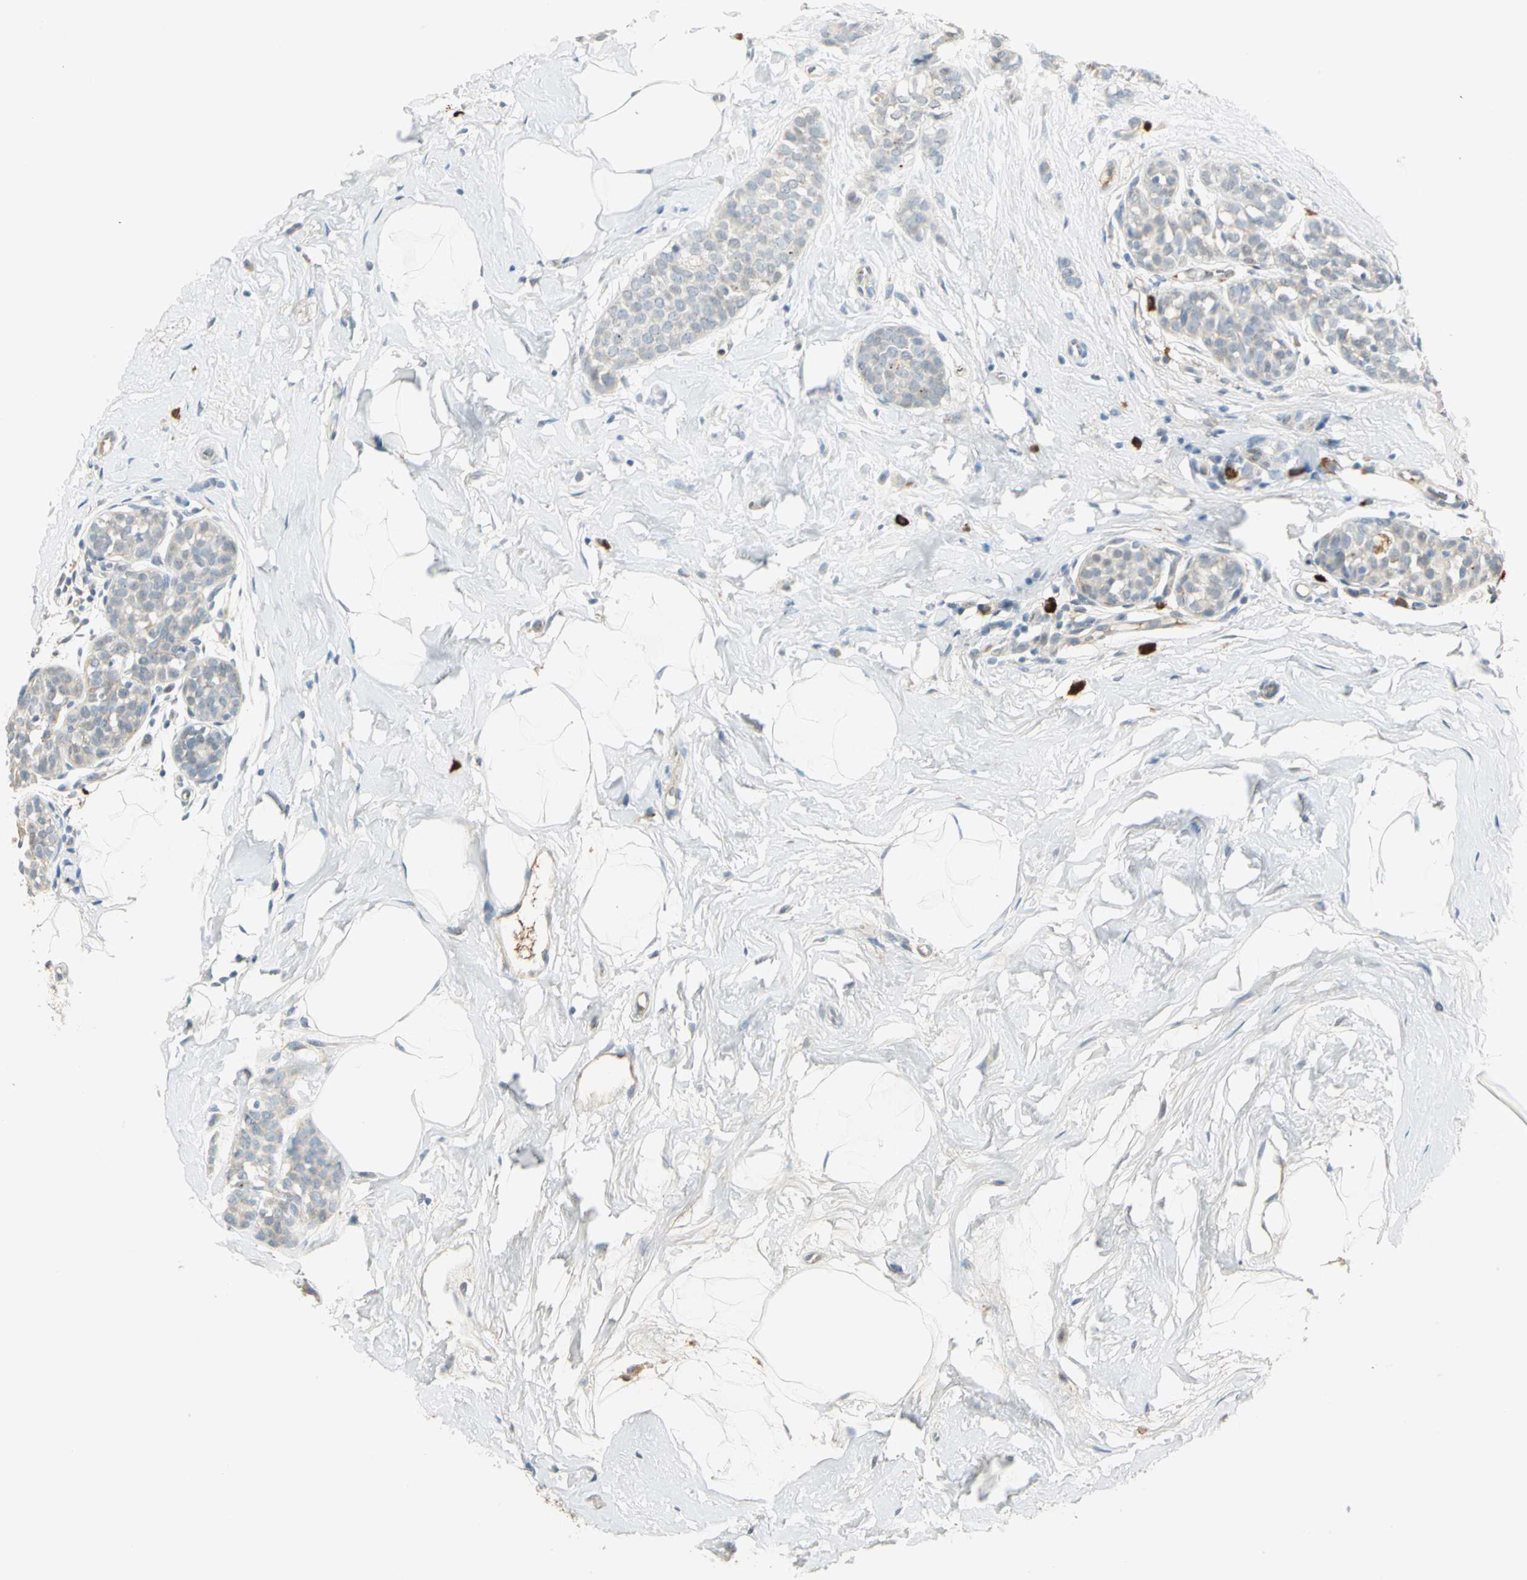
{"staining": {"intensity": "negative", "quantity": "none", "location": "none"}, "tissue": "breast cancer", "cell_type": "Tumor cells", "image_type": "cancer", "snomed": [{"axis": "morphology", "description": "Lobular carcinoma, in situ"}, {"axis": "morphology", "description": "Lobular carcinoma"}, {"axis": "topography", "description": "Breast"}], "caption": "Immunohistochemistry (IHC) of lobular carcinoma (breast) demonstrates no positivity in tumor cells. Nuclei are stained in blue.", "gene": "PROC", "patient": {"sex": "female", "age": 41}}